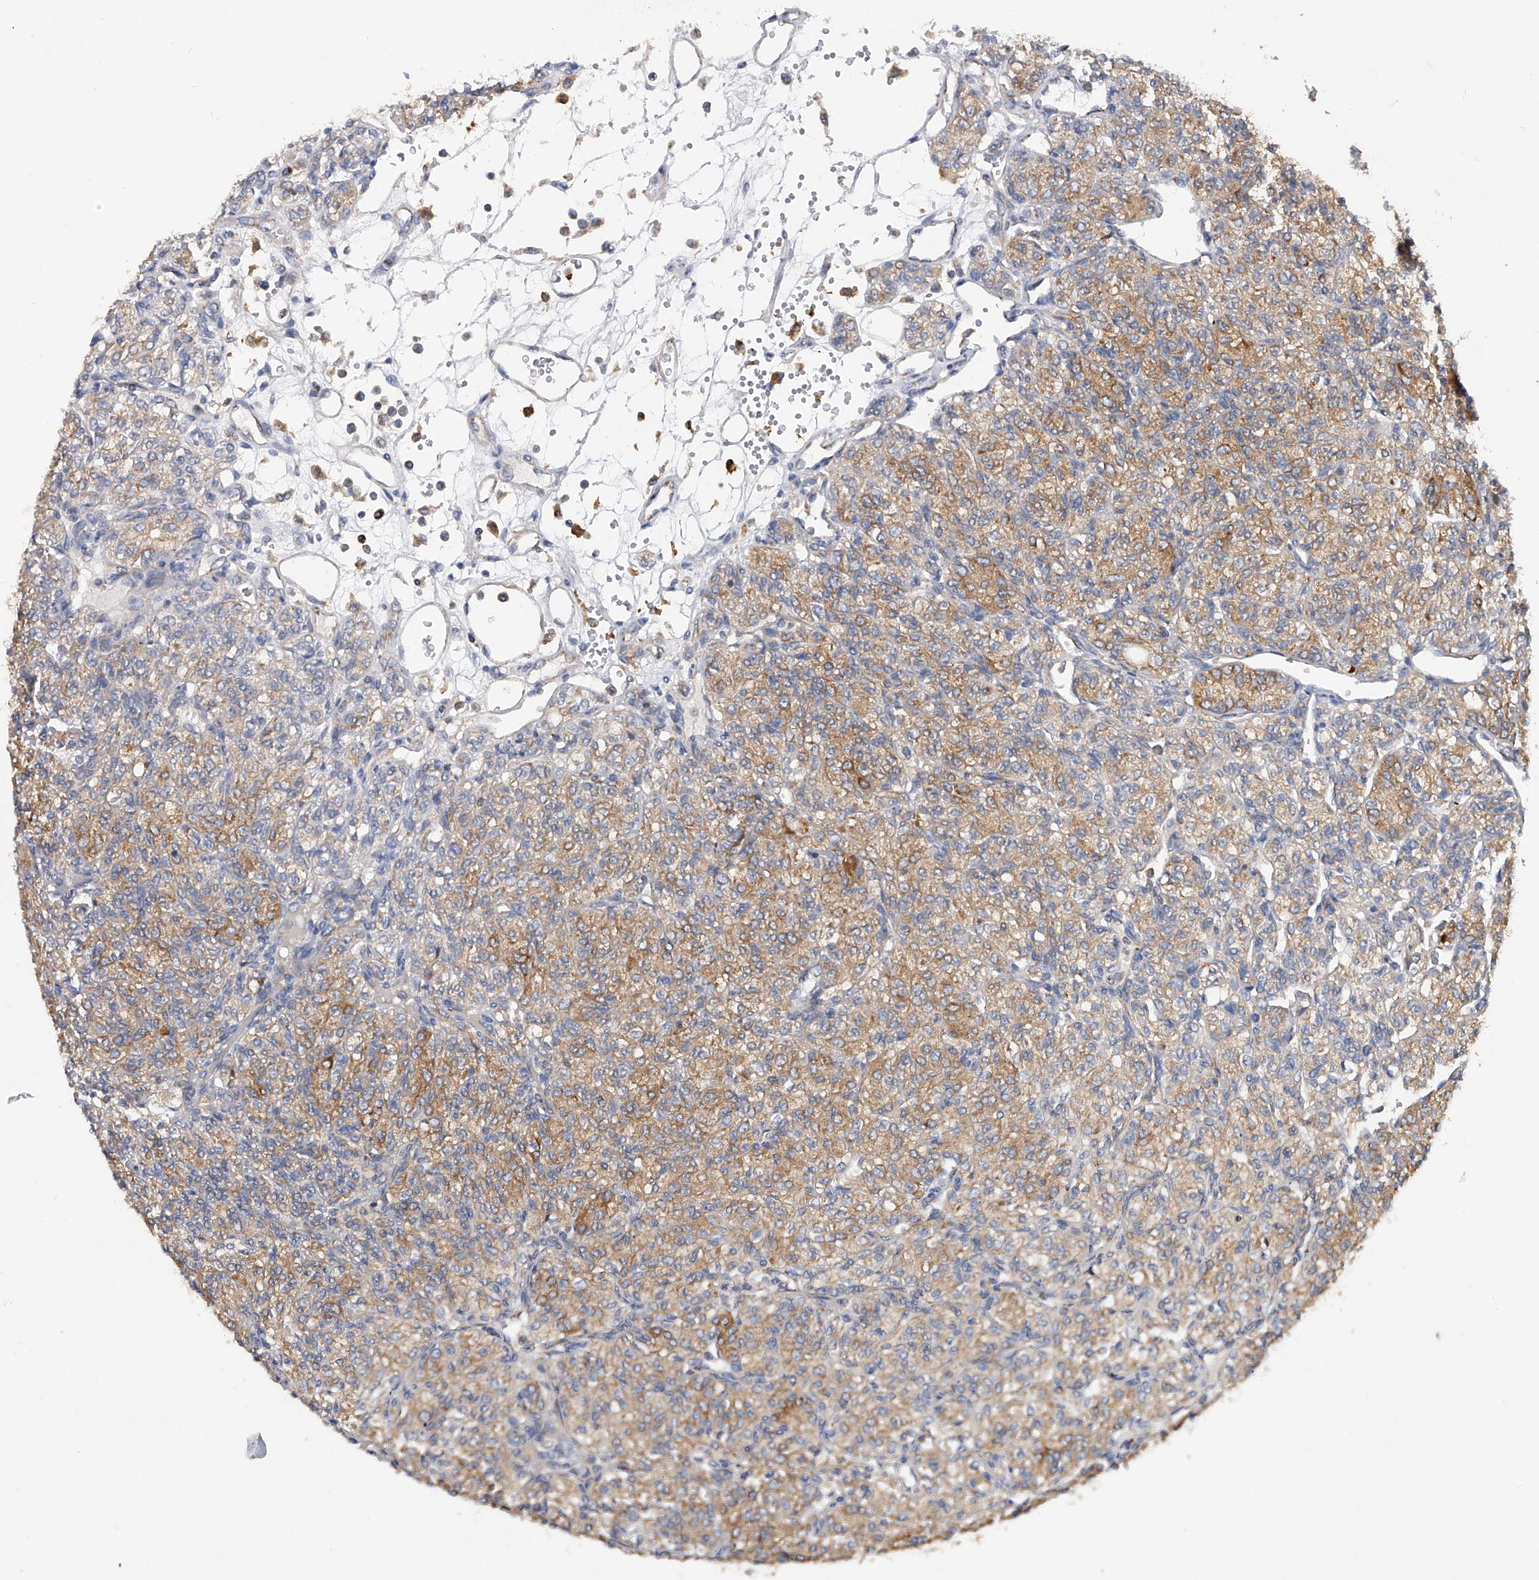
{"staining": {"intensity": "moderate", "quantity": ">75%", "location": "cytoplasmic/membranous"}, "tissue": "renal cancer", "cell_type": "Tumor cells", "image_type": "cancer", "snomed": [{"axis": "morphology", "description": "Adenocarcinoma, NOS"}, {"axis": "topography", "description": "Kidney"}], "caption": "A high-resolution micrograph shows IHC staining of renal cancer, which exhibits moderate cytoplasmic/membranous staining in approximately >75% of tumor cells.", "gene": "PDSS2", "patient": {"sex": "male", "age": 77}}